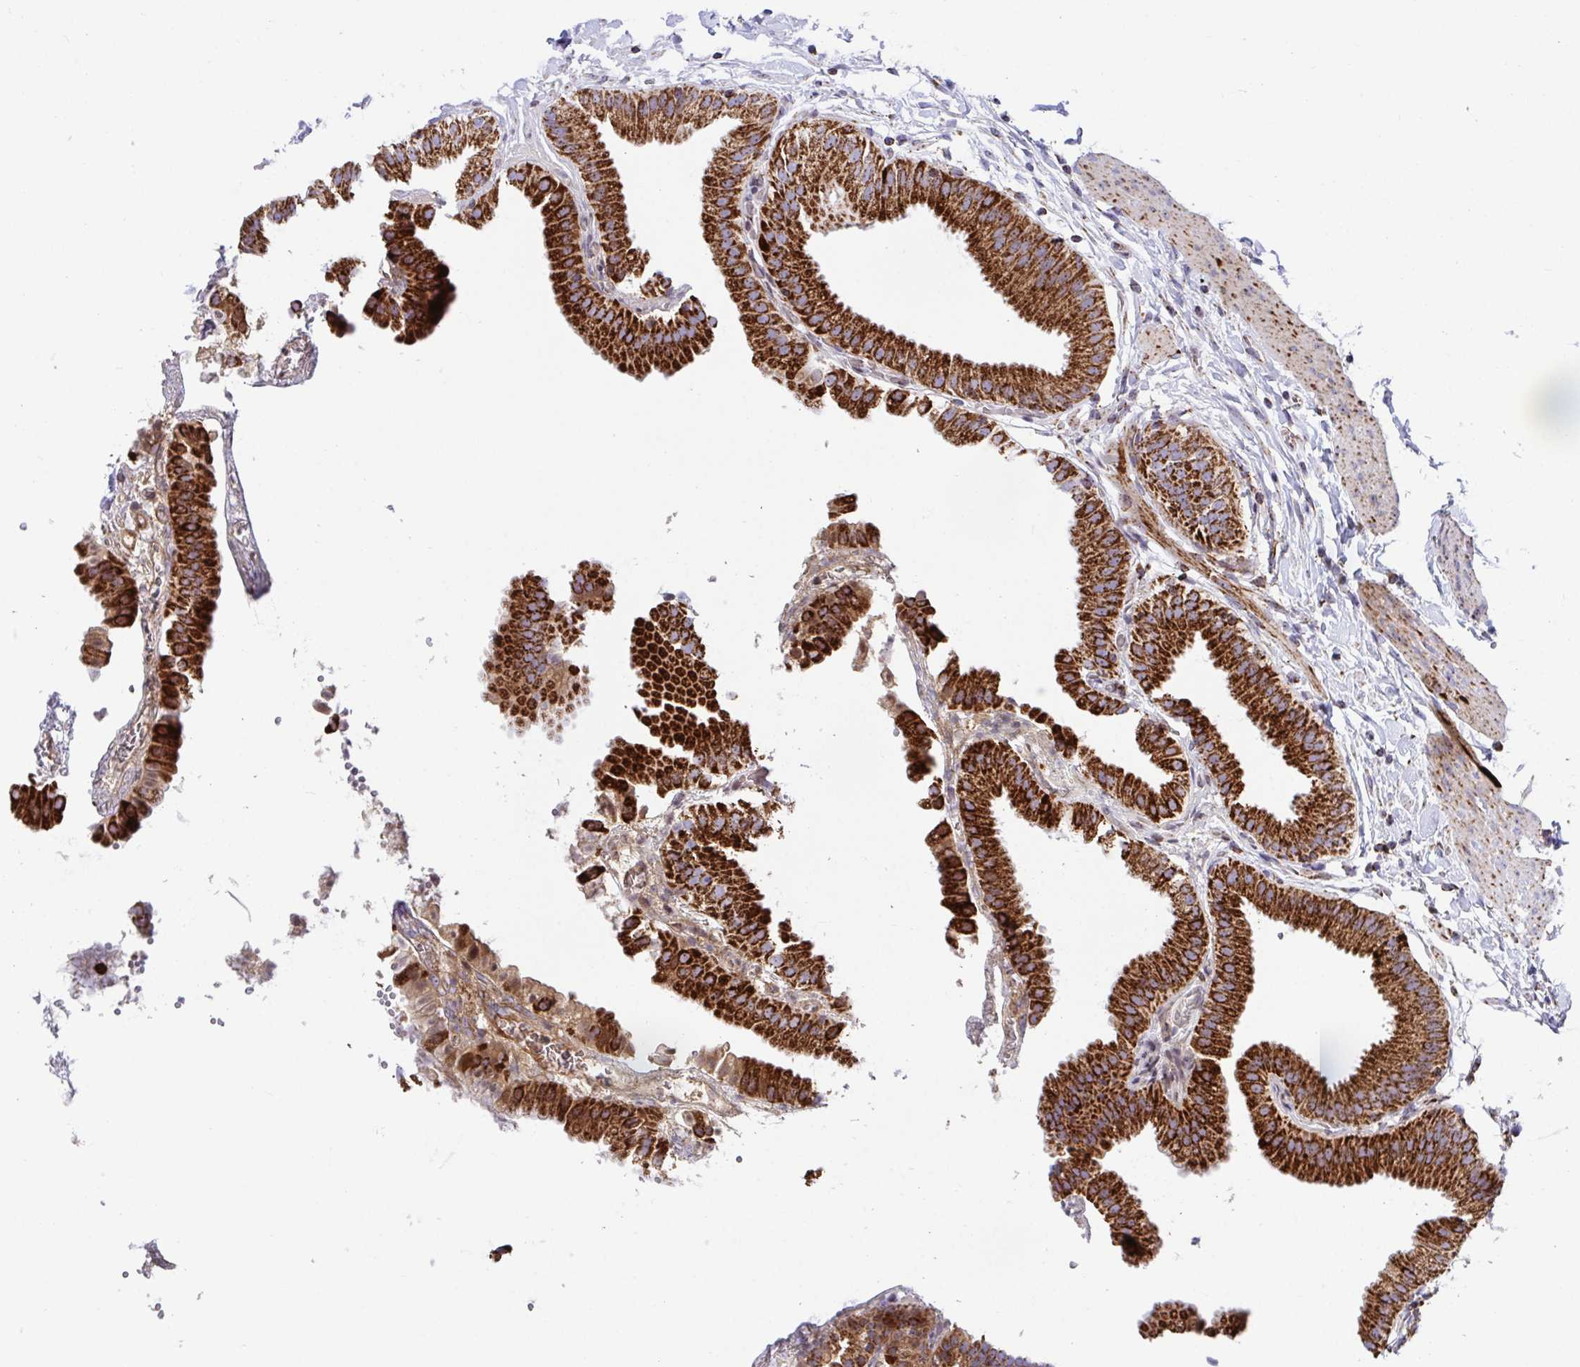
{"staining": {"intensity": "strong", "quantity": ">75%", "location": "cytoplasmic/membranous"}, "tissue": "gallbladder", "cell_type": "Glandular cells", "image_type": "normal", "snomed": [{"axis": "morphology", "description": "Normal tissue, NOS"}, {"axis": "topography", "description": "Gallbladder"}], "caption": "Strong cytoplasmic/membranous staining is identified in about >75% of glandular cells in benign gallbladder. Immunohistochemistry stains the protein of interest in brown and the nuclei are stained blue.", "gene": "ATP5MJ", "patient": {"sex": "female", "age": 63}}